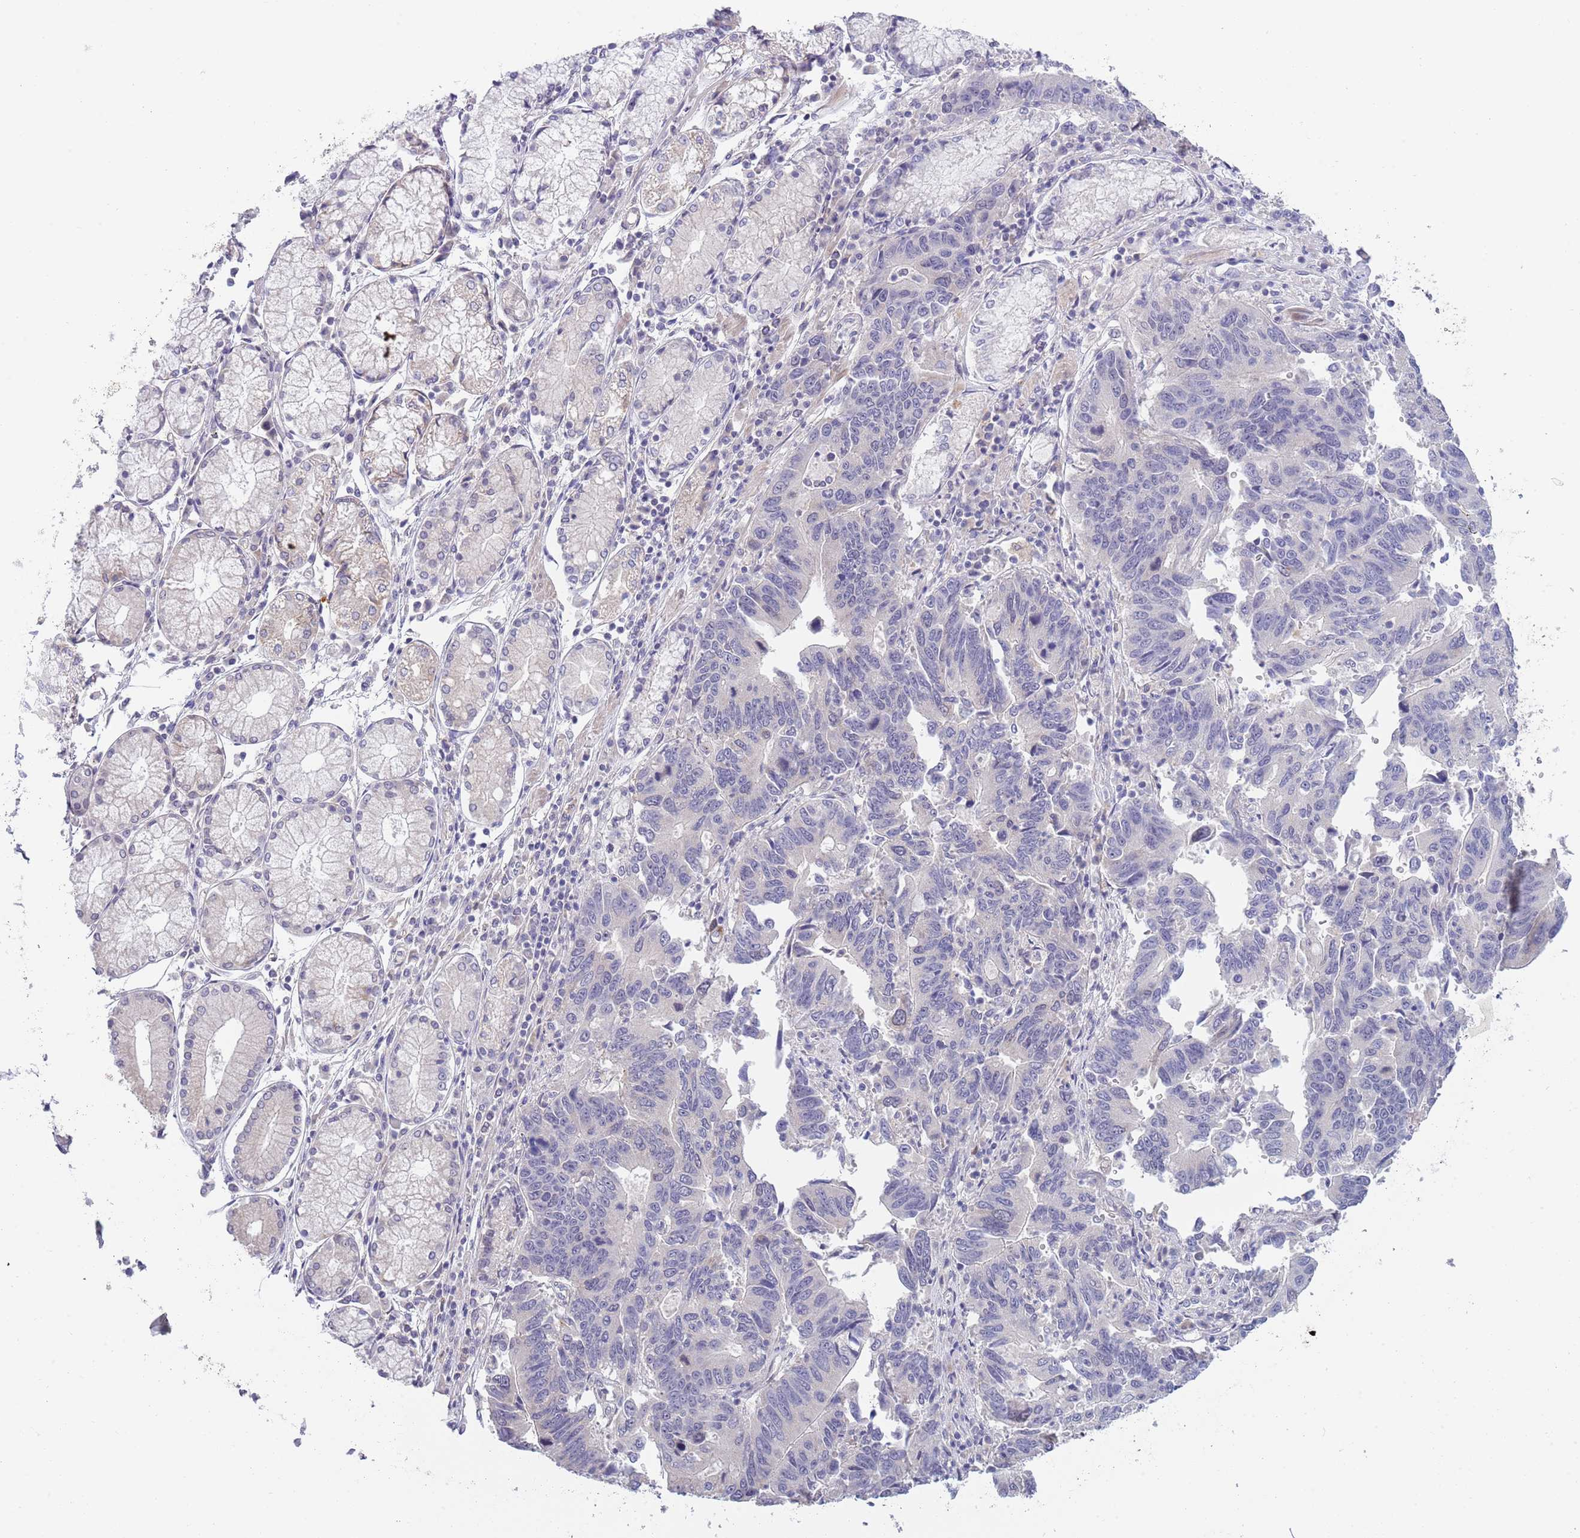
{"staining": {"intensity": "negative", "quantity": "none", "location": "none"}, "tissue": "stomach cancer", "cell_type": "Tumor cells", "image_type": "cancer", "snomed": [{"axis": "morphology", "description": "Adenocarcinoma, NOS"}, {"axis": "topography", "description": "Stomach"}], "caption": "This is a photomicrograph of immunohistochemistry (IHC) staining of stomach cancer (adenocarcinoma), which shows no staining in tumor cells.", "gene": "PIMREG", "patient": {"sex": "male", "age": 59}}